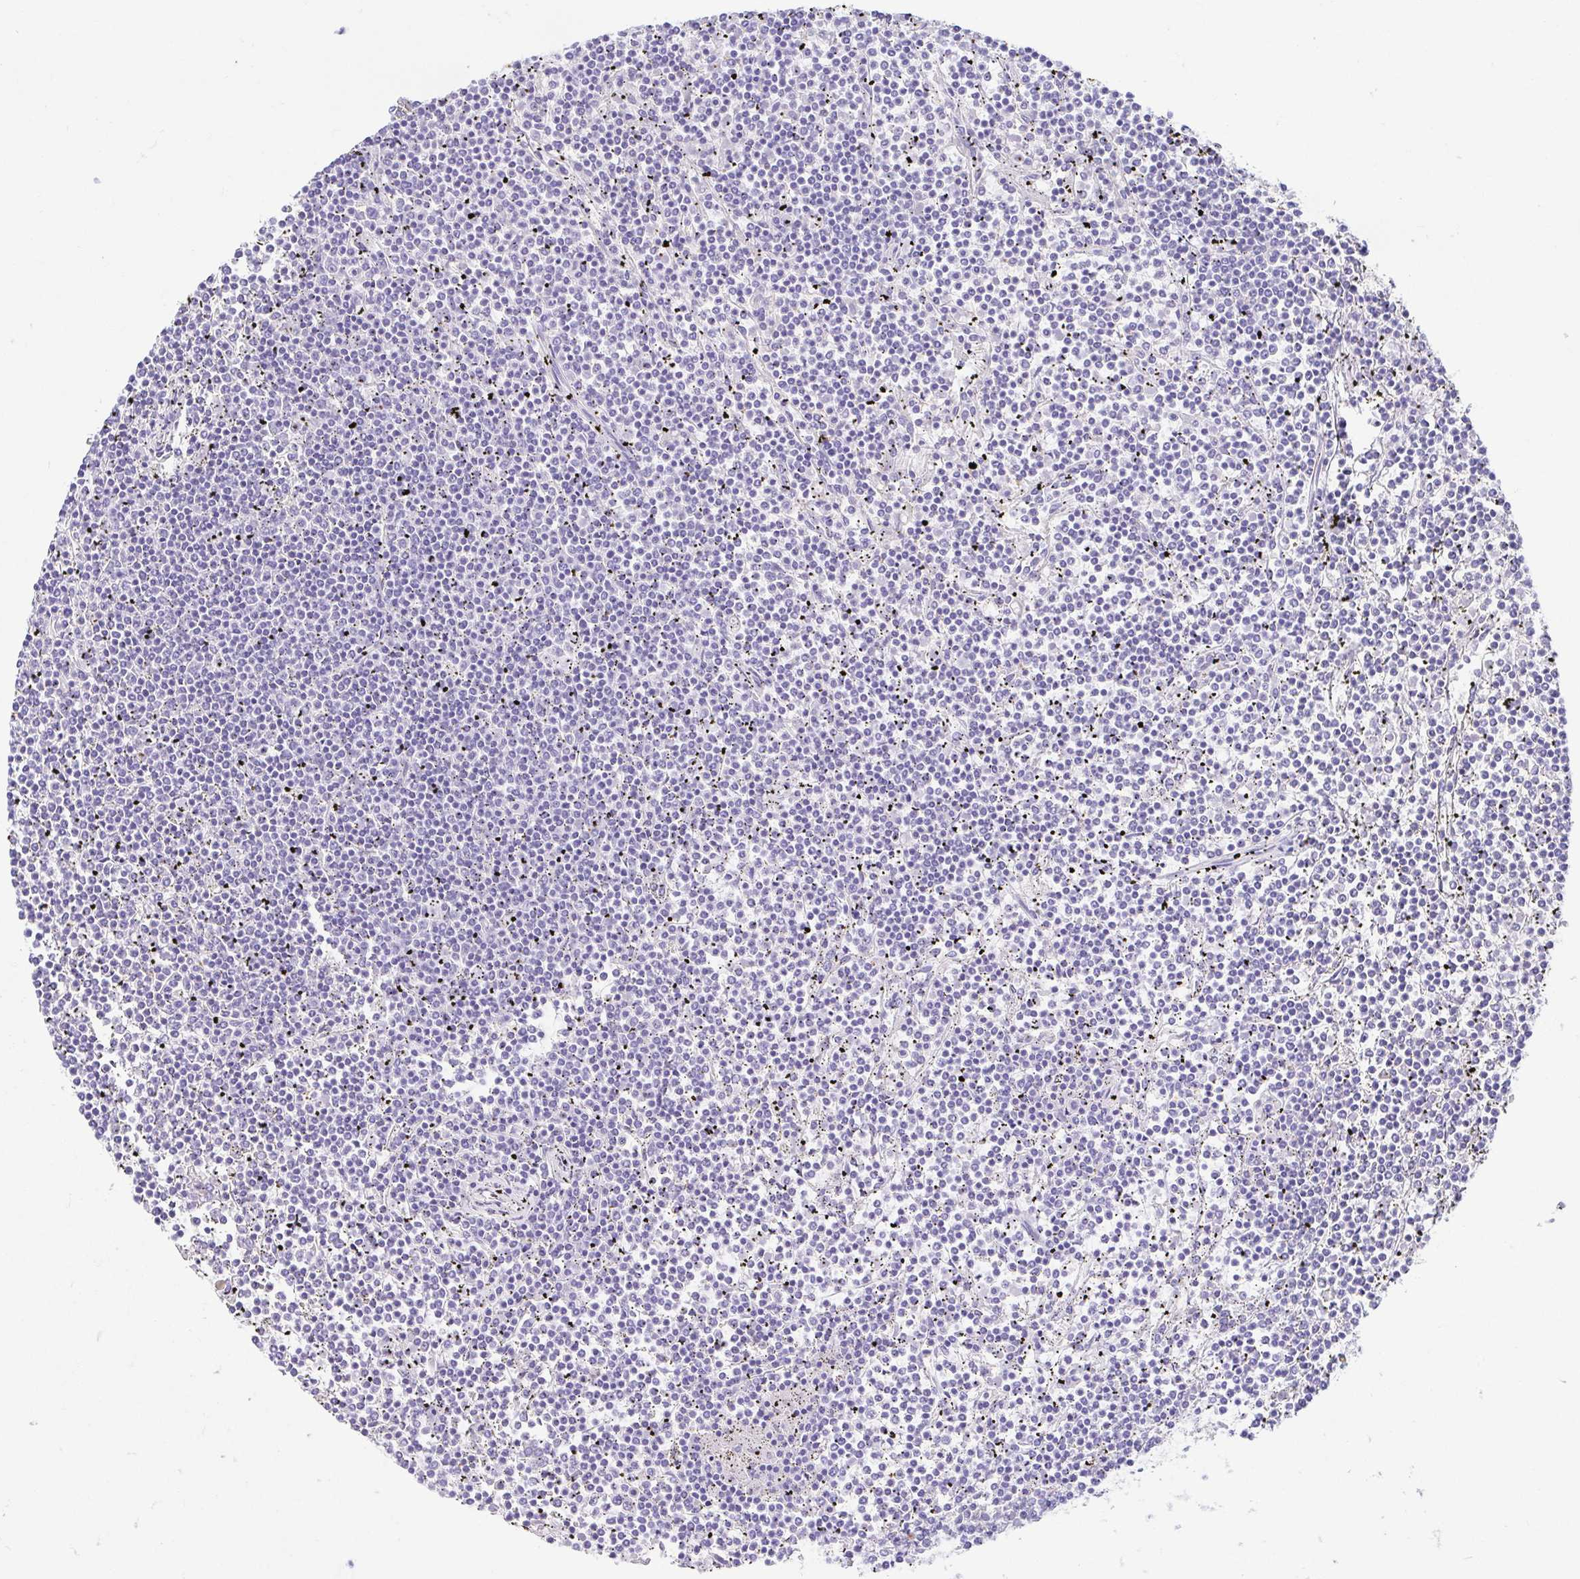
{"staining": {"intensity": "negative", "quantity": "none", "location": "none"}, "tissue": "lymphoma", "cell_type": "Tumor cells", "image_type": "cancer", "snomed": [{"axis": "morphology", "description": "Malignant lymphoma, non-Hodgkin's type, Low grade"}, {"axis": "topography", "description": "Spleen"}], "caption": "Immunohistochemical staining of human lymphoma exhibits no significant positivity in tumor cells.", "gene": "GKN1", "patient": {"sex": "female", "age": 19}}